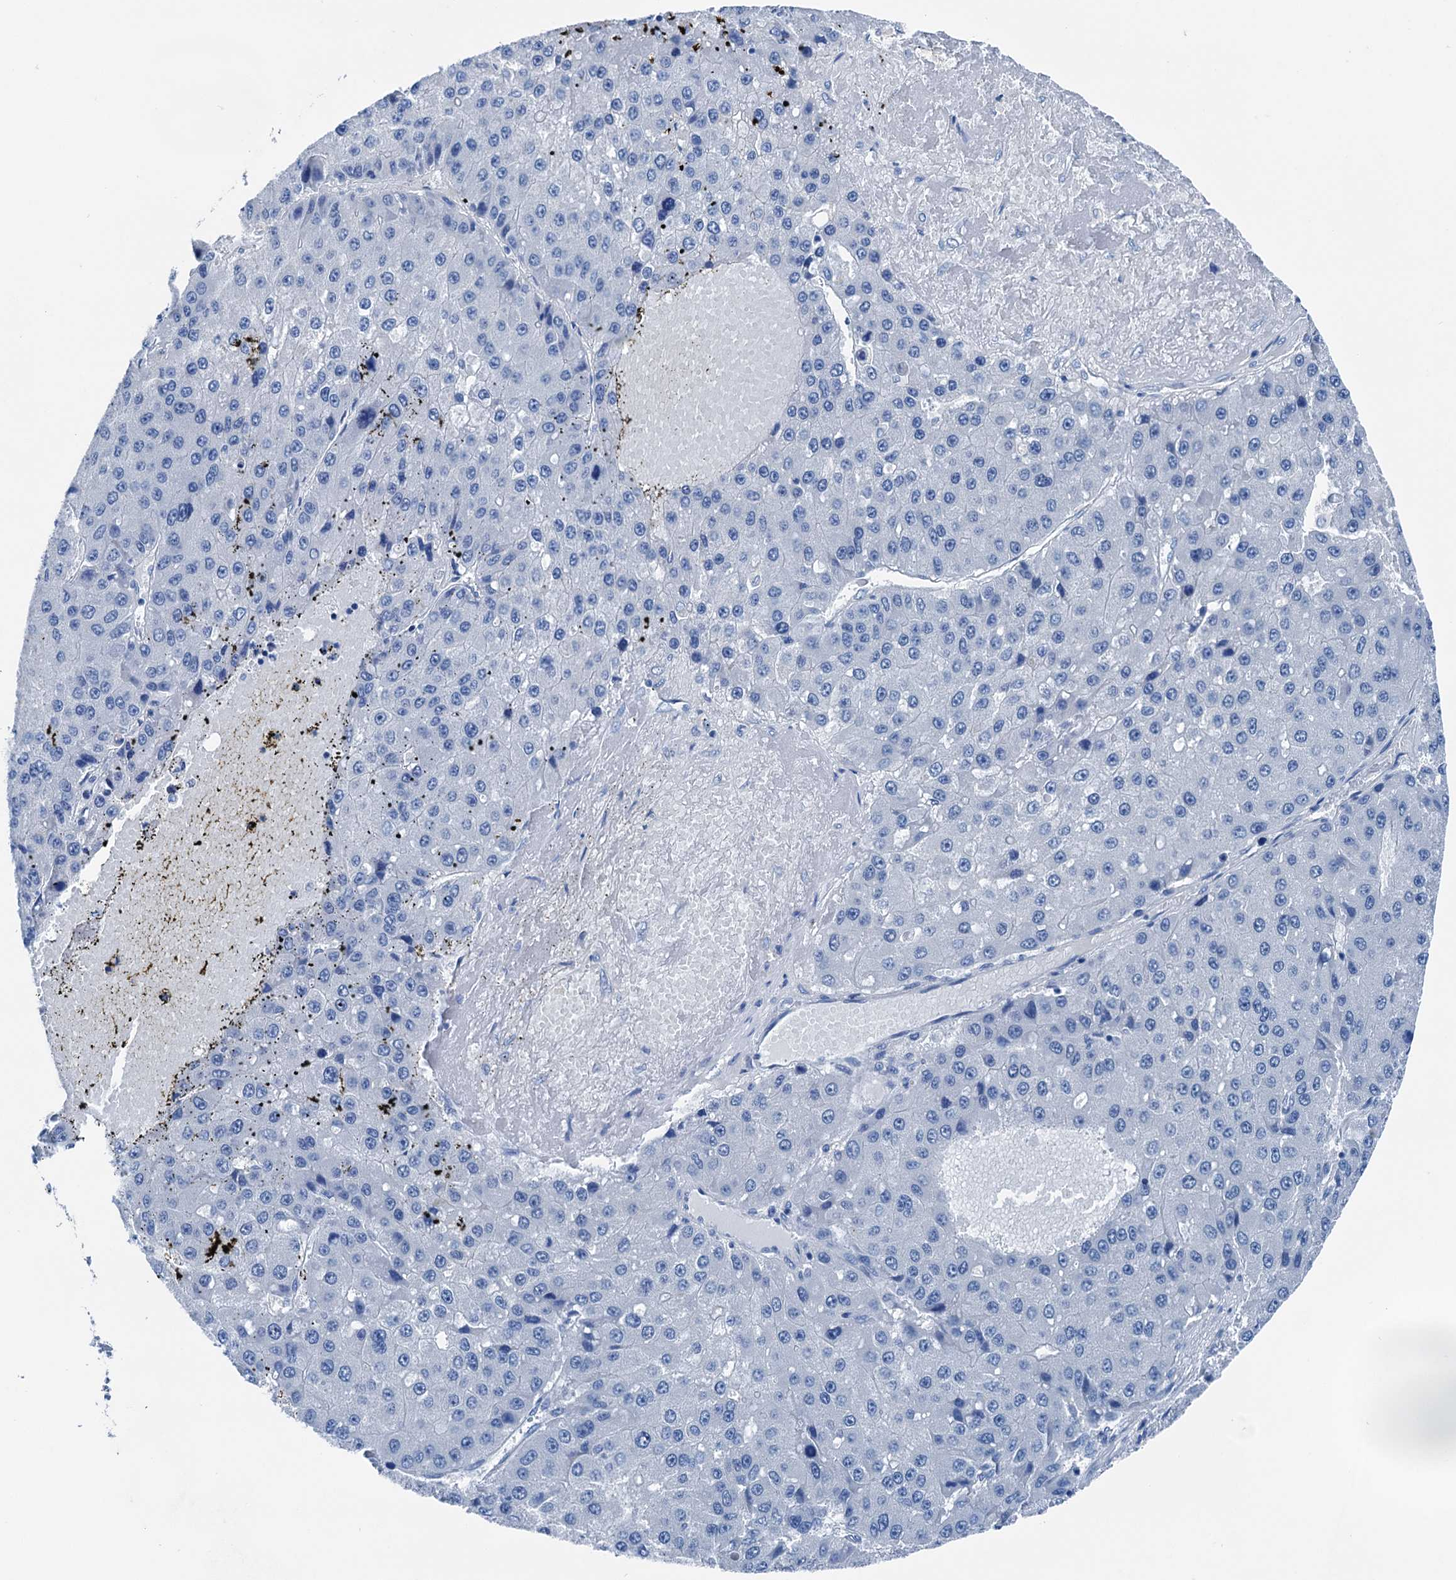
{"staining": {"intensity": "negative", "quantity": "none", "location": "none"}, "tissue": "liver cancer", "cell_type": "Tumor cells", "image_type": "cancer", "snomed": [{"axis": "morphology", "description": "Carcinoma, Hepatocellular, NOS"}, {"axis": "topography", "description": "Liver"}], "caption": "Human liver hepatocellular carcinoma stained for a protein using IHC demonstrates no staining in tumor cells.", "gene": "CBLN3", "patient": {"sex": "female", "age": 73}}